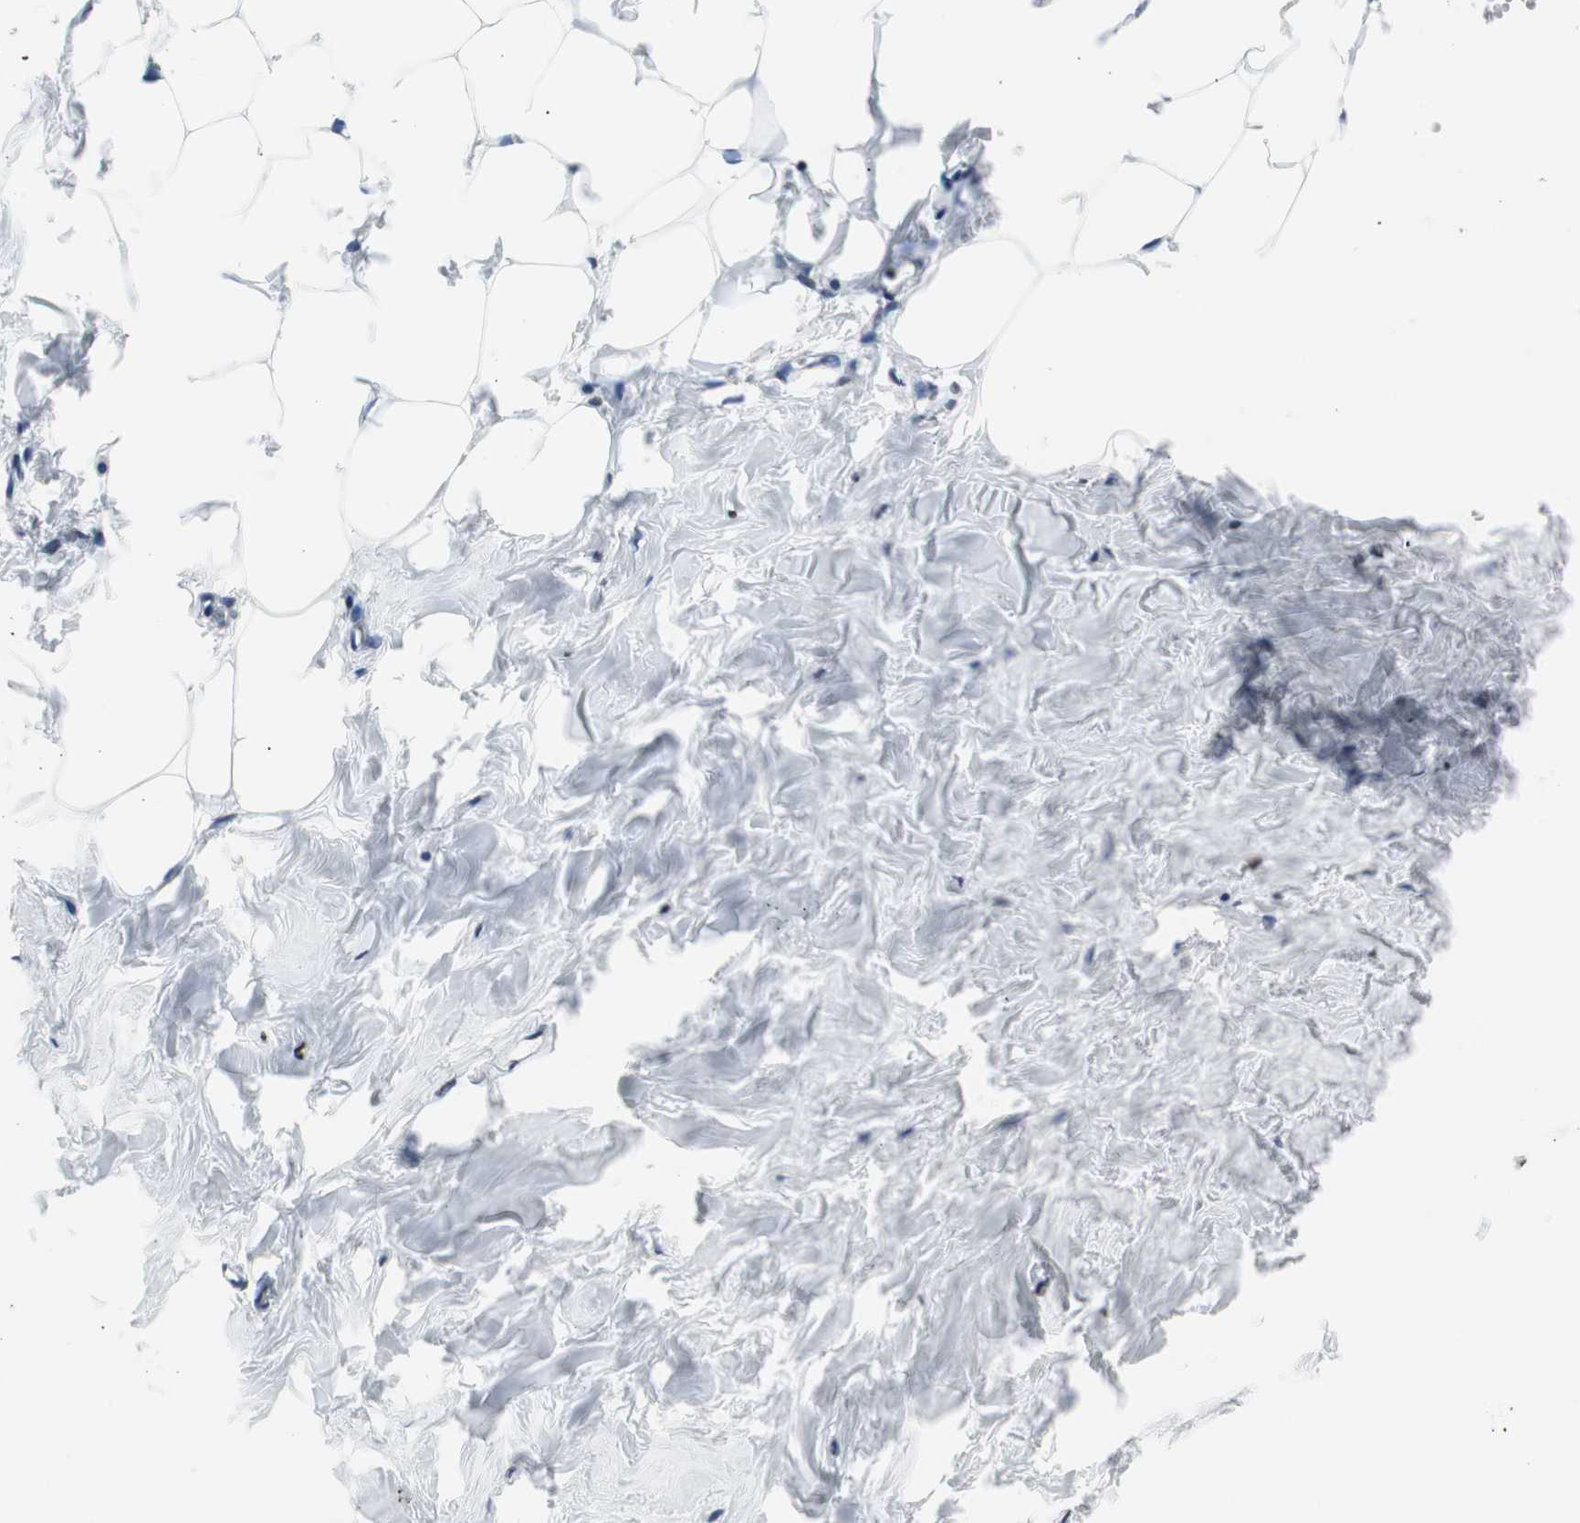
{"staining": {"intensity": "moderate", "quantity": ">75%", "location": "nuclear"}, "tissue": "breast", "cell_type": "Adipocytes", "image_type": "normal", "snomed": [{"axis": "morphology", "description": "Normal tissue, NOS"}, {"axis": "topography", "description": "Breast"}], "caption": "Moderate nuclear protein staining is identified in about >75% of adipocytes in breast. (IHC, brightfield microscopy, high magnification).", "gene": "SNAI2", "patient": {"sex": "female", "age": 27}}